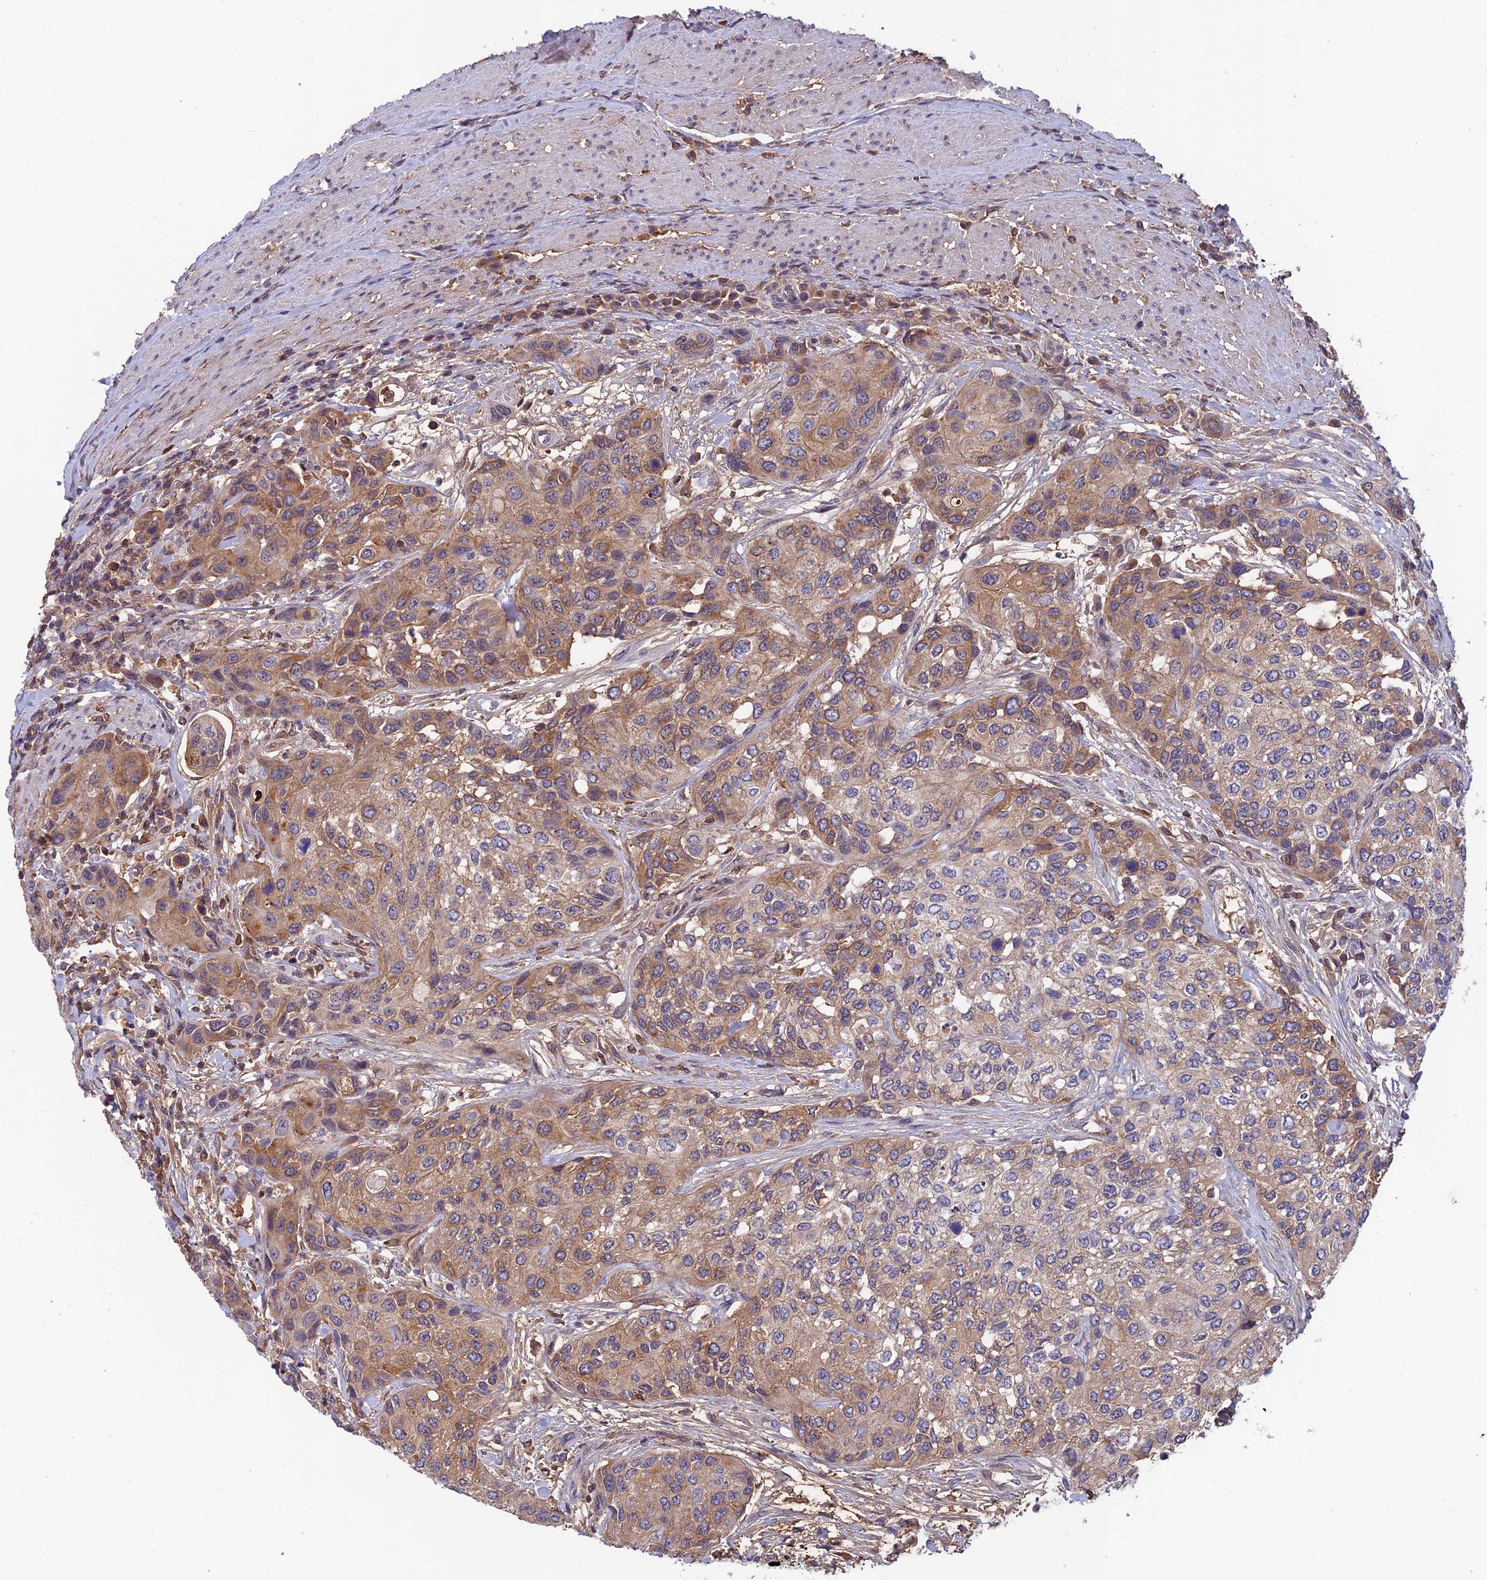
{"staining": {"intensity": "moderate", "quantity": "25%-75%", "location": "cytoplasmic/membranous"}, "tissue": "urothelial cancer", "cell_type": "Tumor cells", "image_type": "cancer", "snomed": [{"axis": "morphology", "description": "Normal tissue, NOS"}, {"axis": "morphology", "description": "Urothelial carcinoma, High grade"}, {"axis": "topography", "description": "Vascular tissue"}, {"axis": "topography", "description": "Urinary bladder"}], "caption": "Immunohistochemistry (DAB) staining of urothelial cancer shows moderate cytoplasmic/membranous protein expression in about 25%-75% of tumor cells. (IHC, brightfield microscopy, high magnification).", "gene": "FKBPL", "patient": {"sex": "female", "age": 56}}